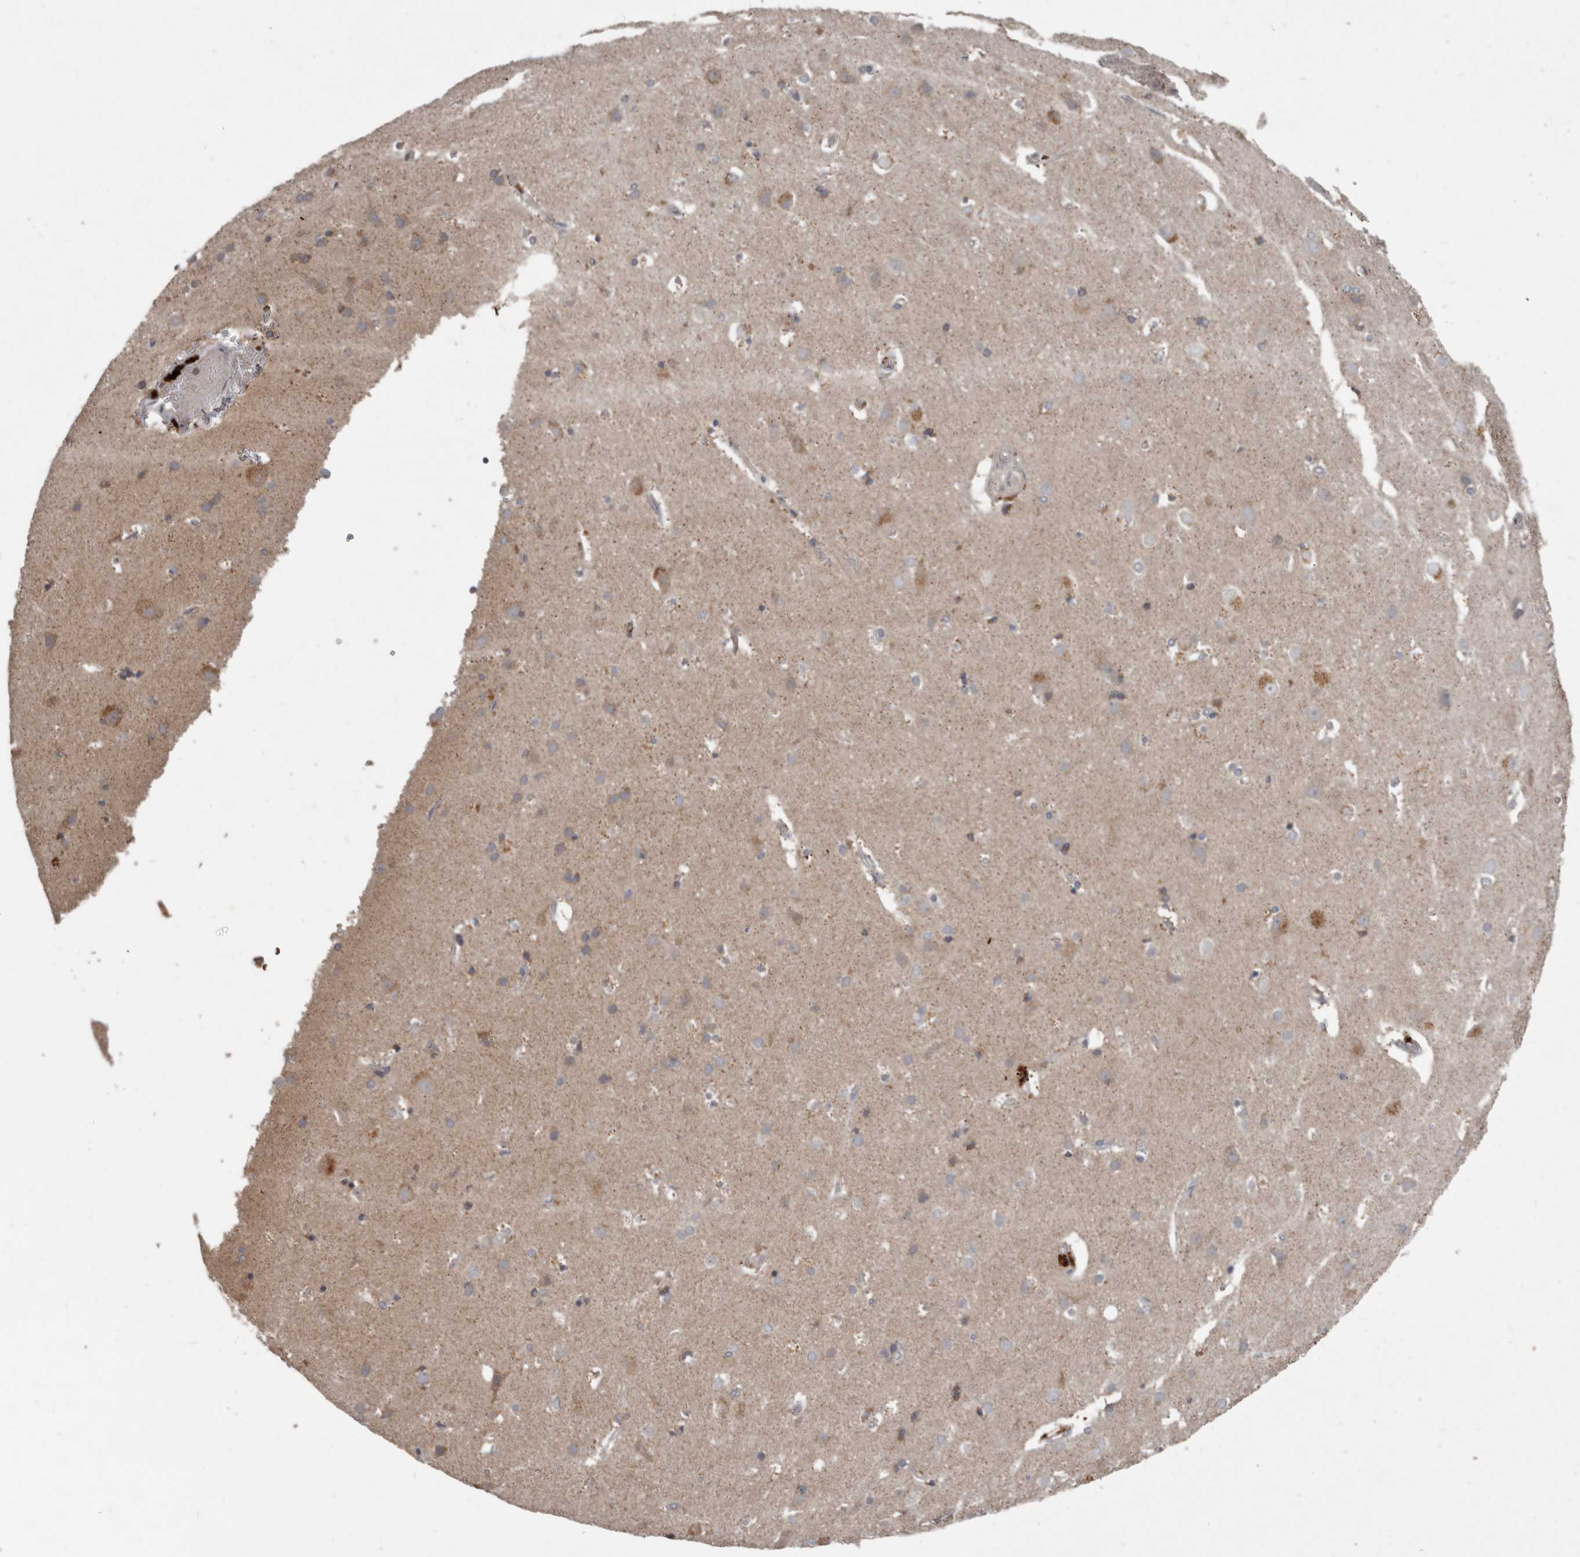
{"staining": {"intensity": "moderate", "quantity": "<25%", "location": "cytoplasmic/membranous"}, "tissue": "cerebral cortex", "cell_type": "Endothelial cells", "image_type": "normal", "snomed": [{"axis": "morphology", "description": "Normal tissue, NOS"}, {"axis": "topography", "description": "Cerebral cortex"}], "caption": "IHC photomicrograph of benign cerebral cortex: human cerebral cortex stained using immunohistochemistry exhibits low levels of moderate protein expression localized specifically in the cytoplasmic/membranous of endothelial cells, appearing as a cytoplasmic/membranous brown color.", "gene": "FBXO31", "patient": {"sex": "male", "age": 54}}